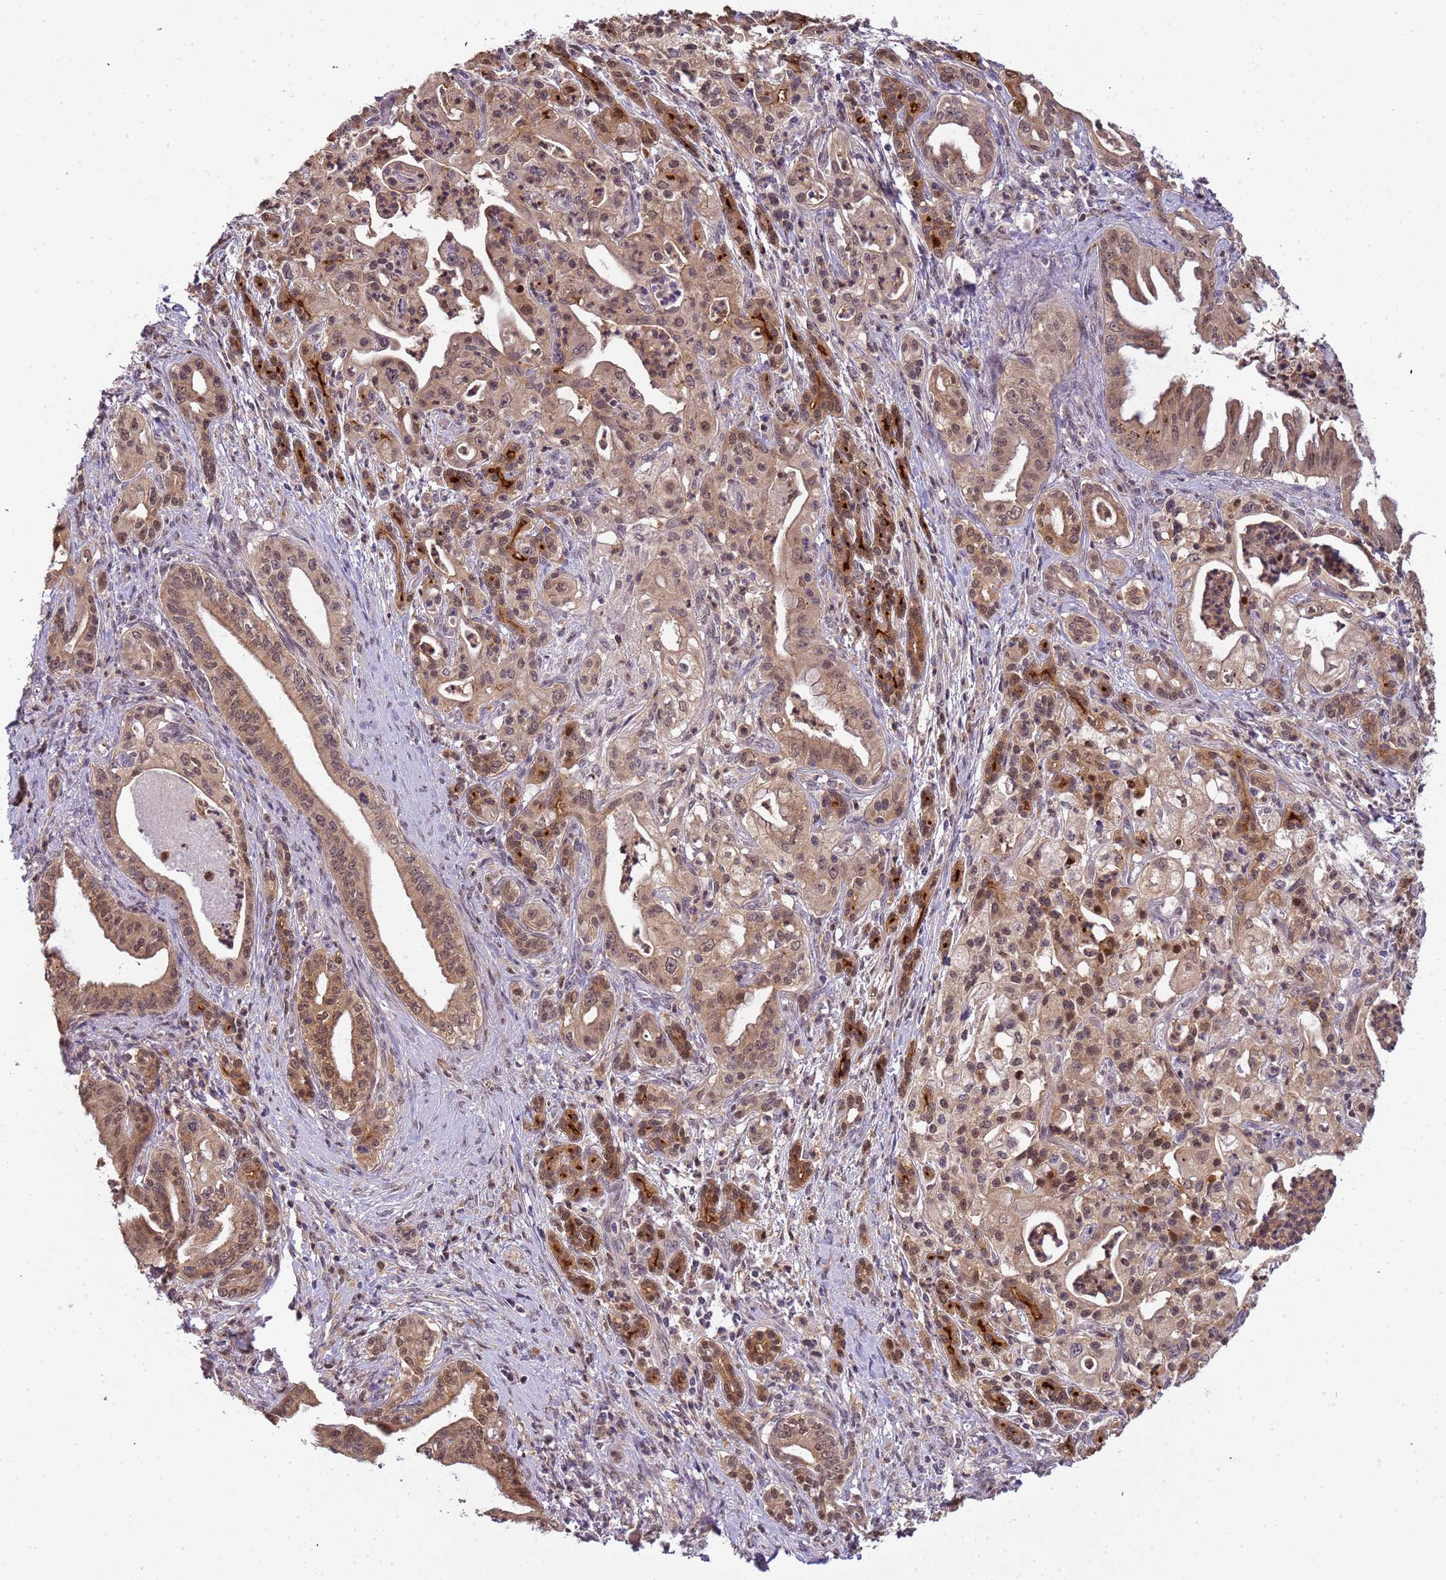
{"staining": {"intensity": "moderate", "quantity": ">75%", "location": "cytoplasmic/membranous,nuclear"}, "tissue": "pancreatic cancer", "cell_type": "Tumor cells", "image_type": "cancer", "snomed": [{"axis": "morphology", "description": "Adenocarcinoma, NOS"}, {"axis": "topography", "description": "Pancreas"}], "caption": "This micrograph displays adenocarcinoma (pancreatic) stained with IHC to label a protein in brown. The cytoplasmic/membranous and nuclear of tumor cells show moderate positivity for the protein. Nuclei are counter-stained blue.", "gene": "ZBTB5", "patient": {"sex": "male", "age": 58}}